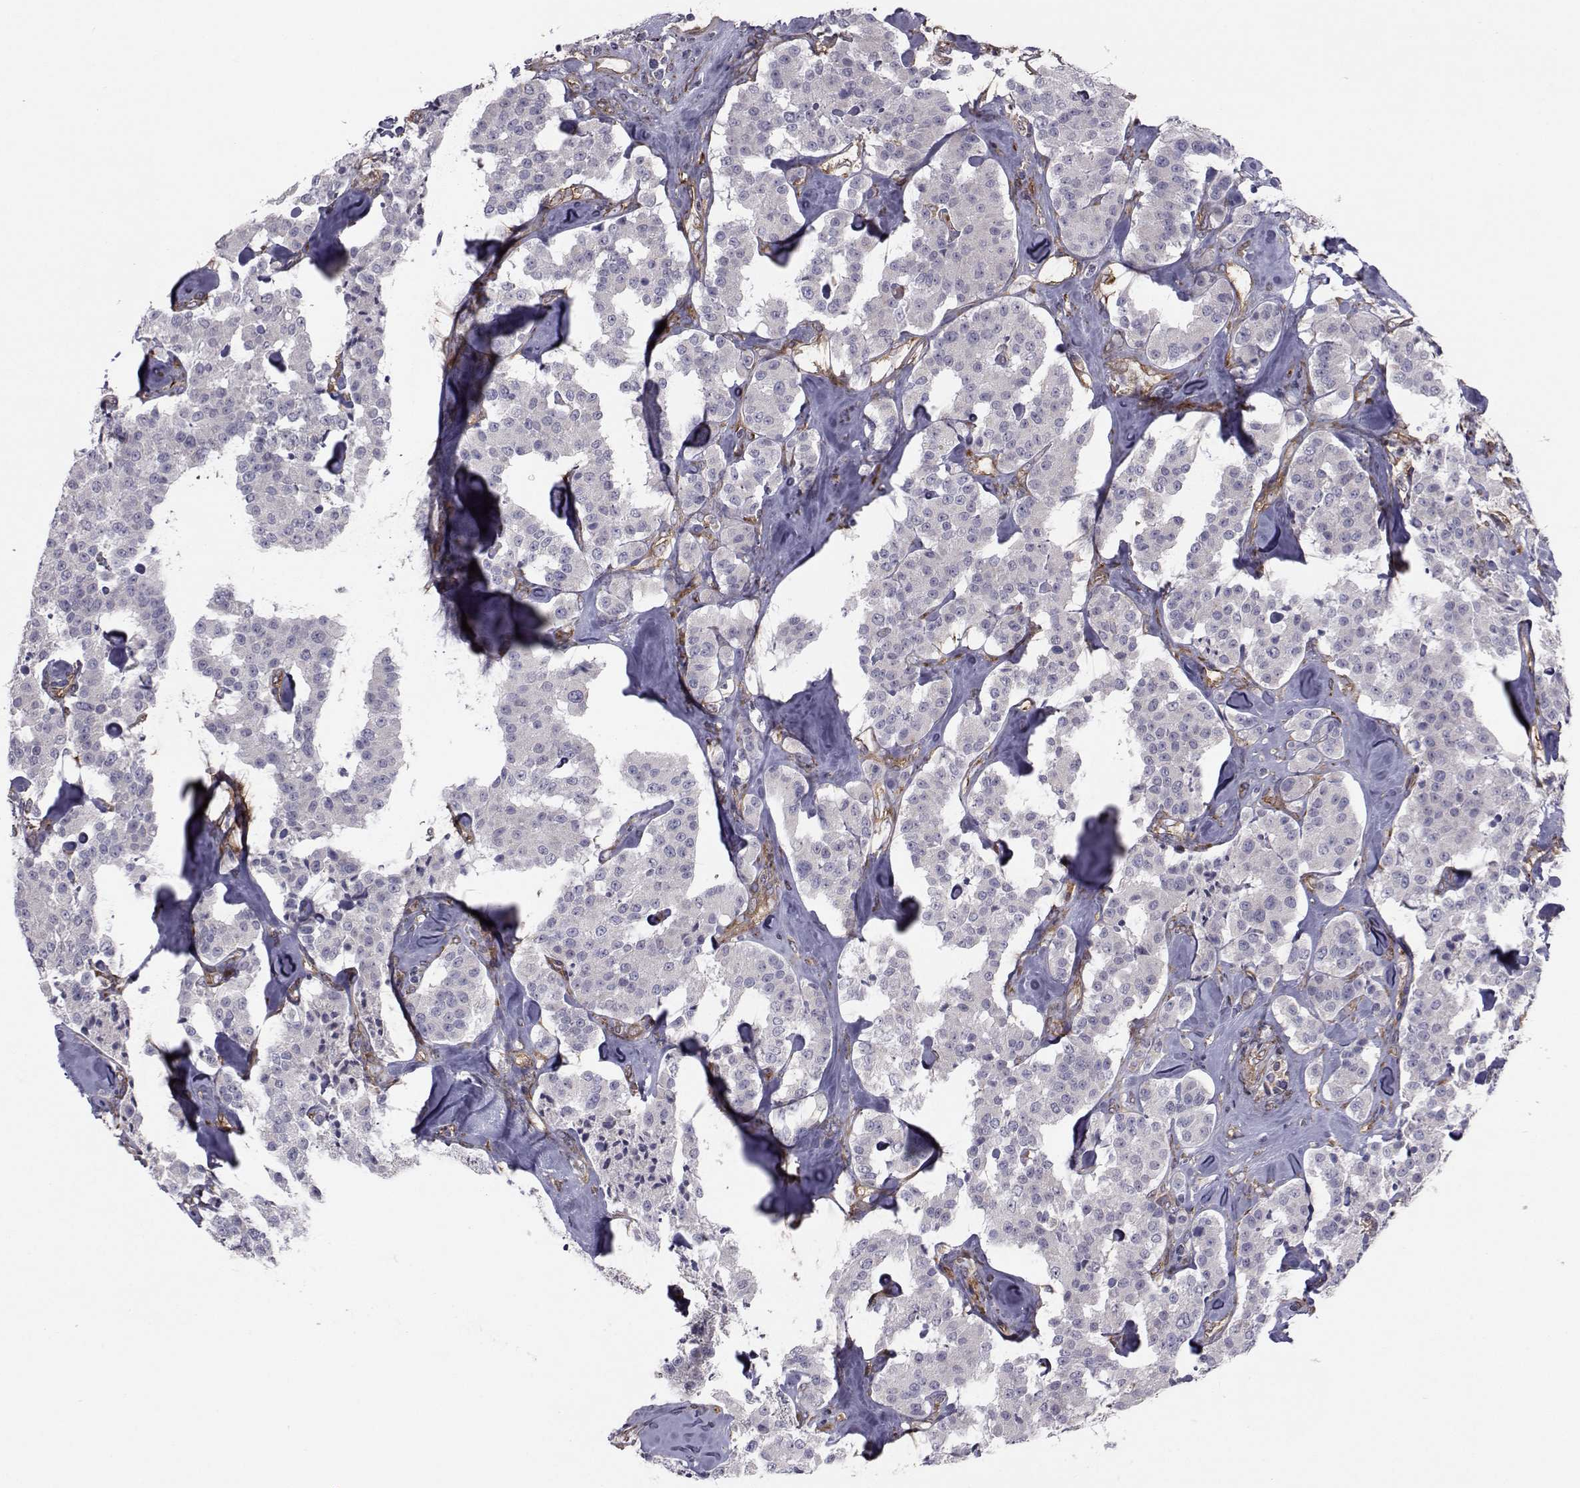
{"staining": {"intensity": "negative", "quantity": "none", "location": "none"}, "tissue": "carcinoid", "cell_type": "Tumor cells", "image_type": "cancer", "snomed": [{"axis": "morphology", "description": "Carcinoid, malignant, NOS"}, {"axis": "topography", "description": "Pancreas"}], "caption": "A high-resolution photomicrograph shows immunohistochemistry (IHC) staining of carcinoid (malignant), which exhibits no significant staining in tumor cells.", "gene": "TRIP10", "patient": {"sex": "male", "age": 41}}